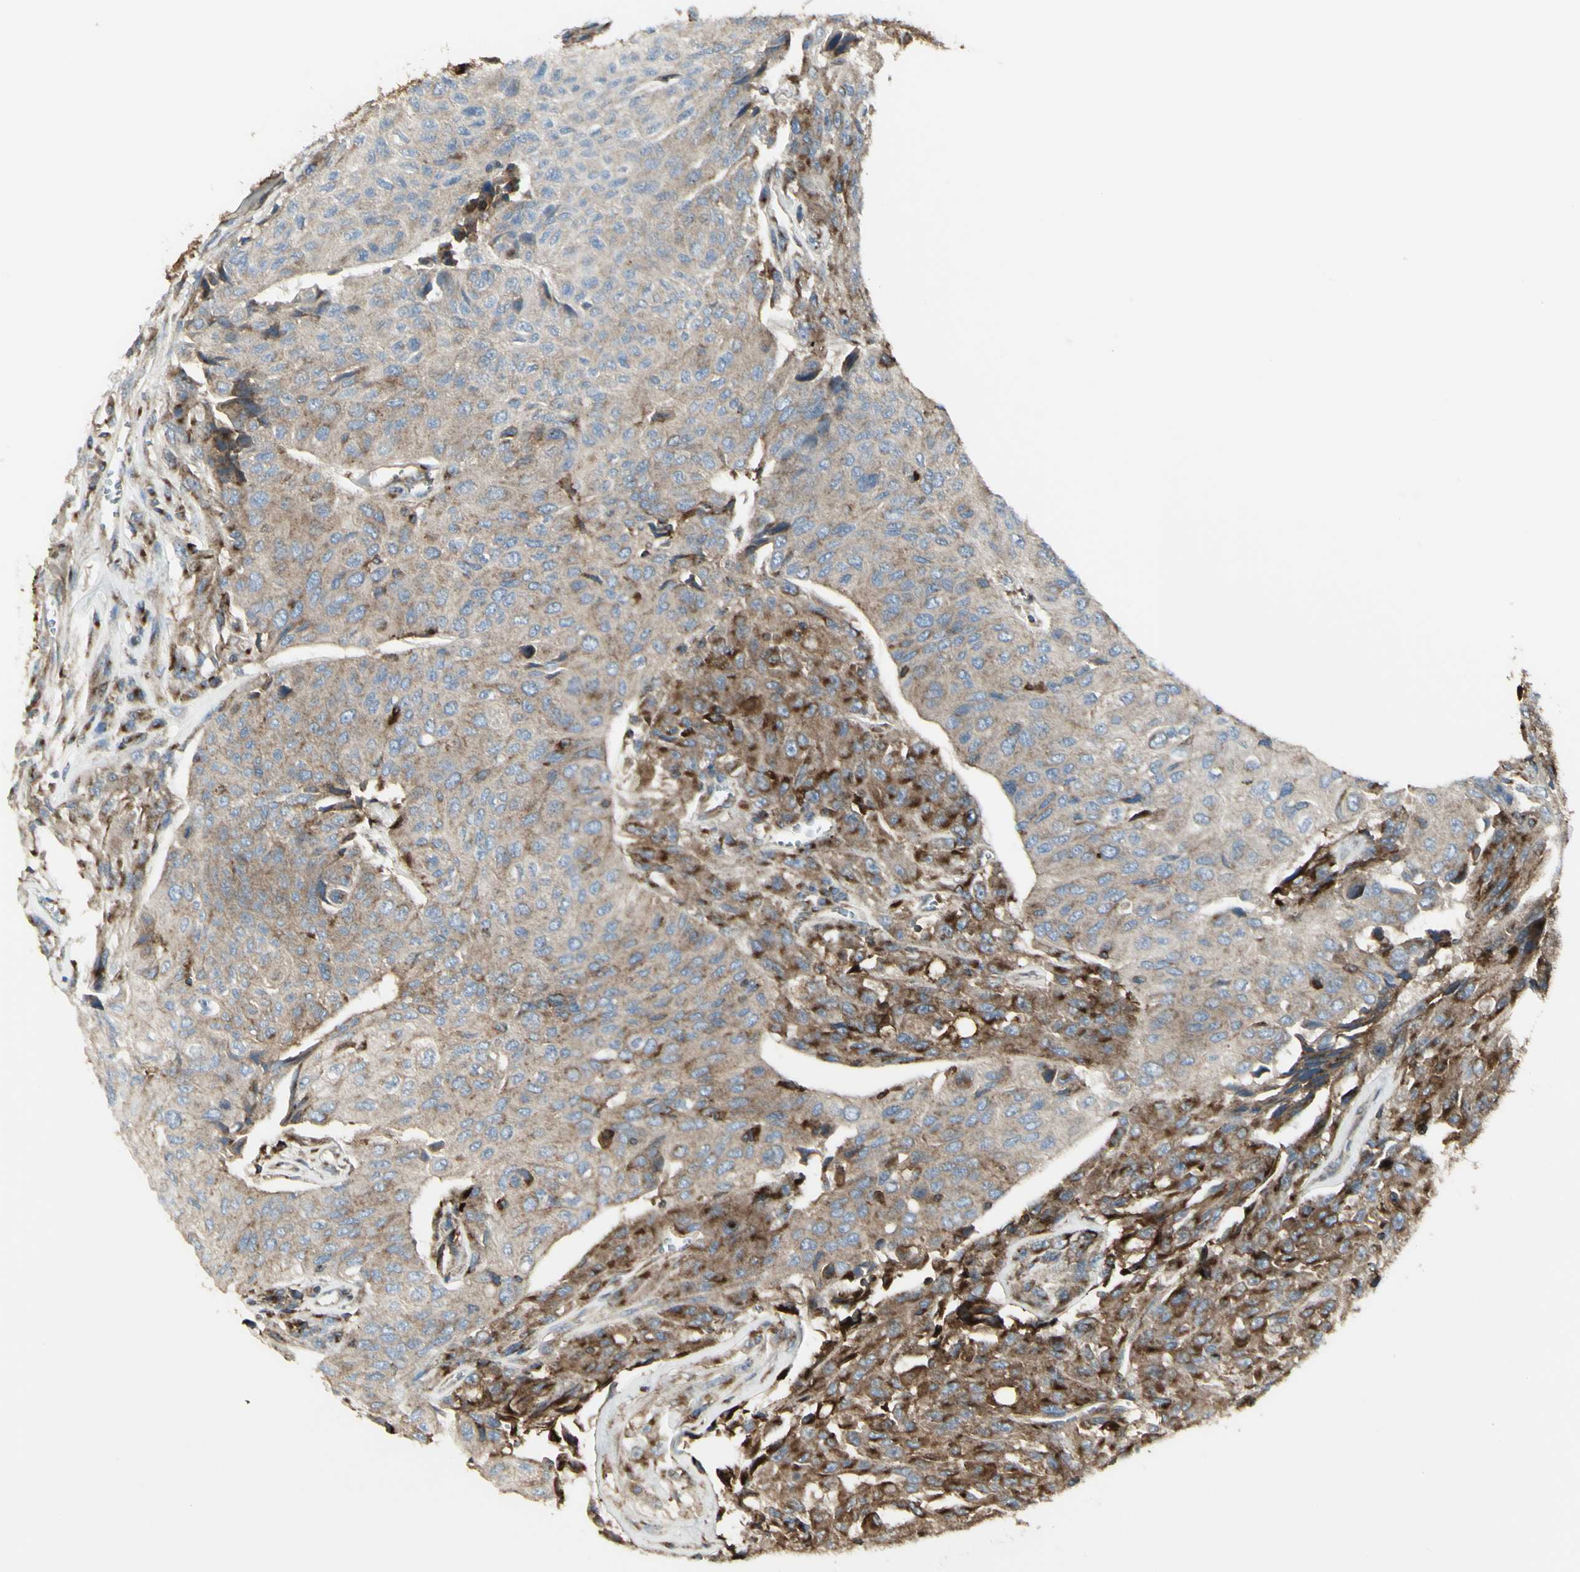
{"staining": {"intensity": "weak", "quantity": "25%-75%", "location": "cytoplasmic/membranous"}, "tissue": "urothelial cancer", "cell_type": "Tumor cells", "image_type": "cancer", "snomed": [{"axis": "morphology", "description": "Urothelial carcinoma, High grade"}, {"axis": "topography", "description": "Urinary bladder"}], "caption": "This histopathology image displays urothelial cancer stained with IHC to label a protein in brown. The cytoplasmic/membranous of tumor cells show weak positivity for the protein. Nuclei are counter-stained blue.", "gene": "NAPA", "patient": {"sex": "male", "age": 66}}